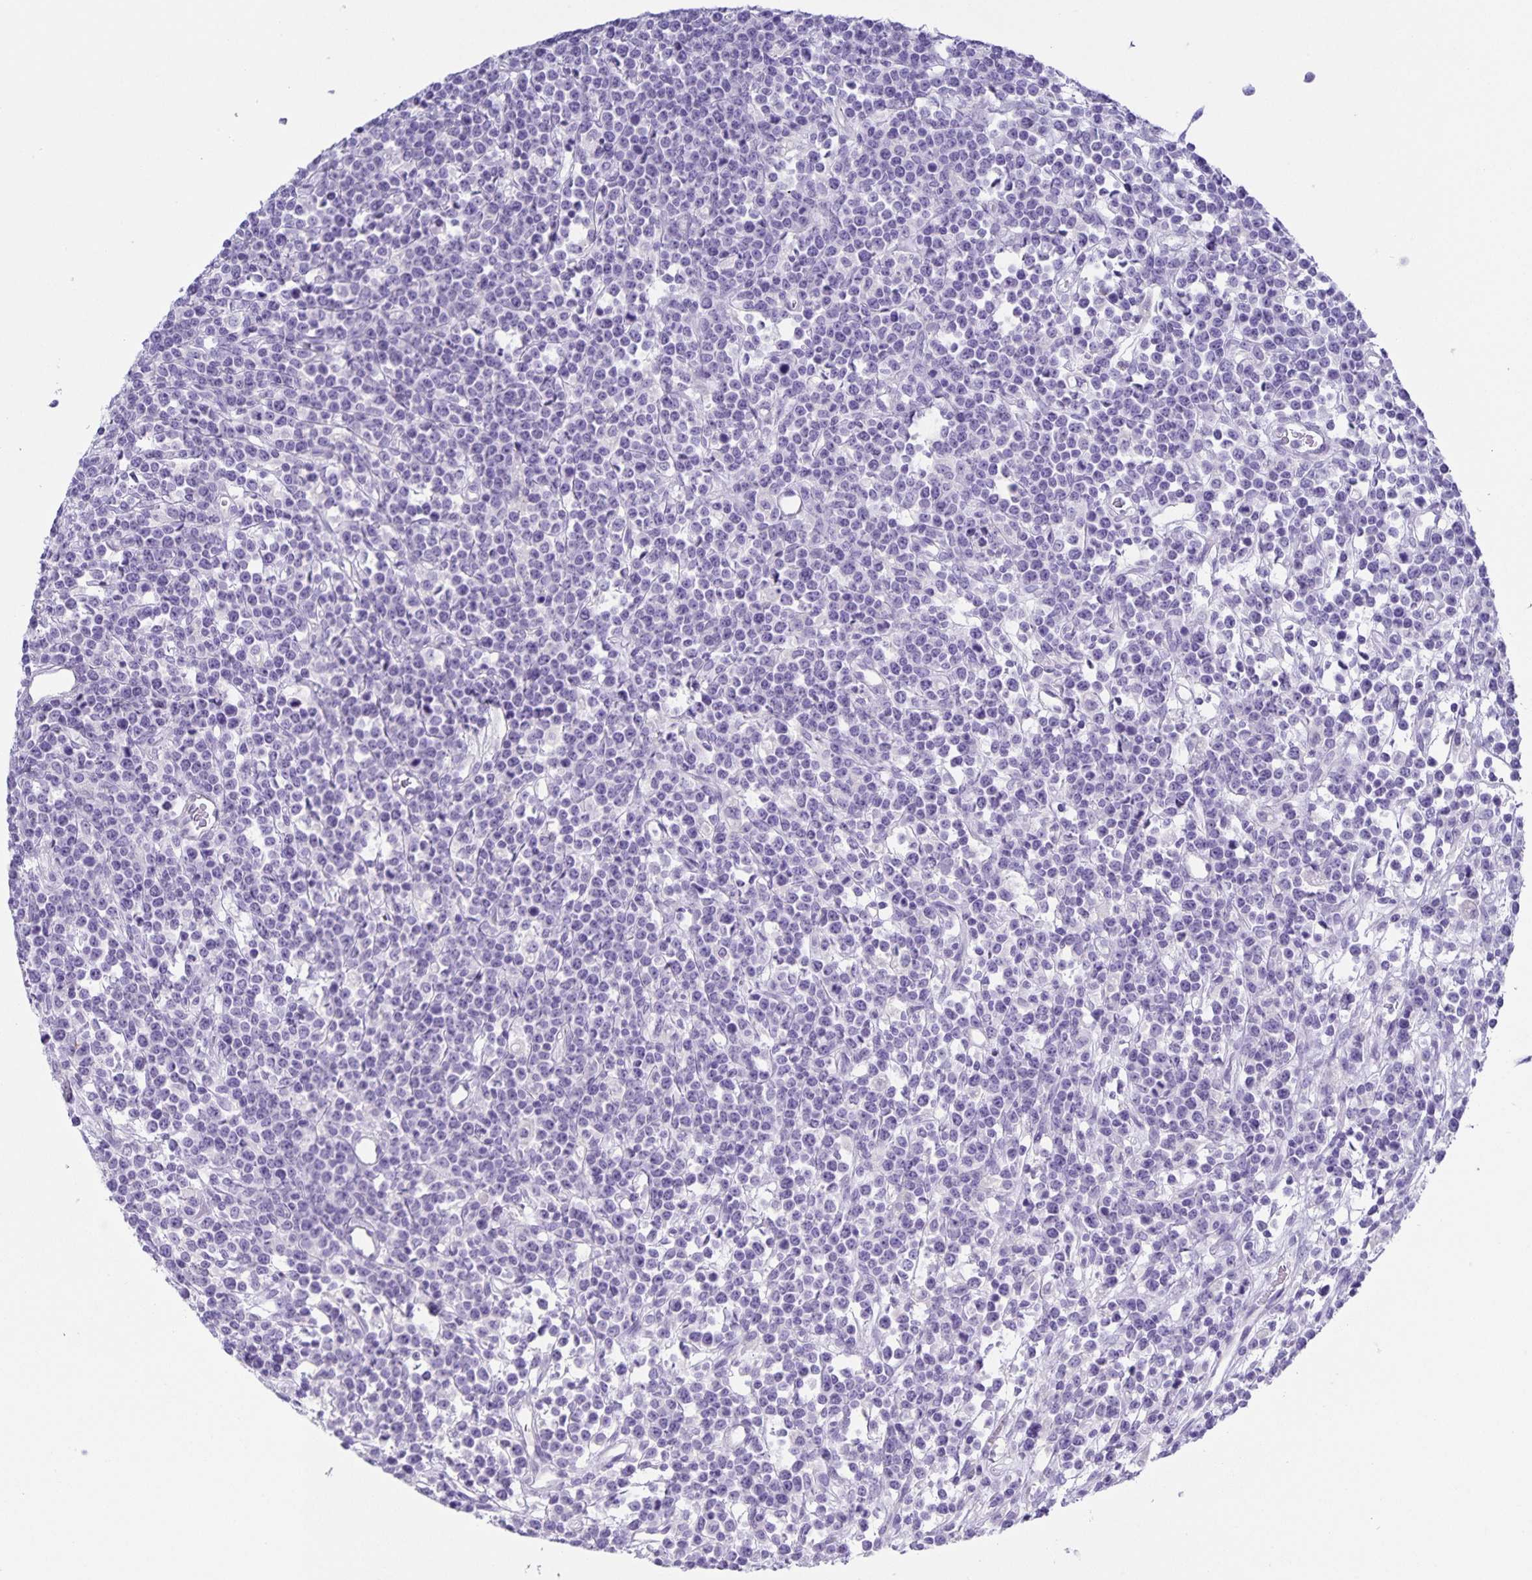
{"staining": {"intensity": "negative", "quantity": "none", "location": "none"}, "tissue": "lymphoma", "cell_type": "Tumor cells", "image_type": "cancer", "snomed": [{"axis": "morphology", "description": "Malignant lymphoma, non-Hodgkin's type, High grade"}, {"axis": "topography", "description": "Ovary"}], "caption": "There is no significant positivity in tumor cells of lymphoma.", "gene": "UBQLN3", "patient": {"sex": "female", "age": 56}}